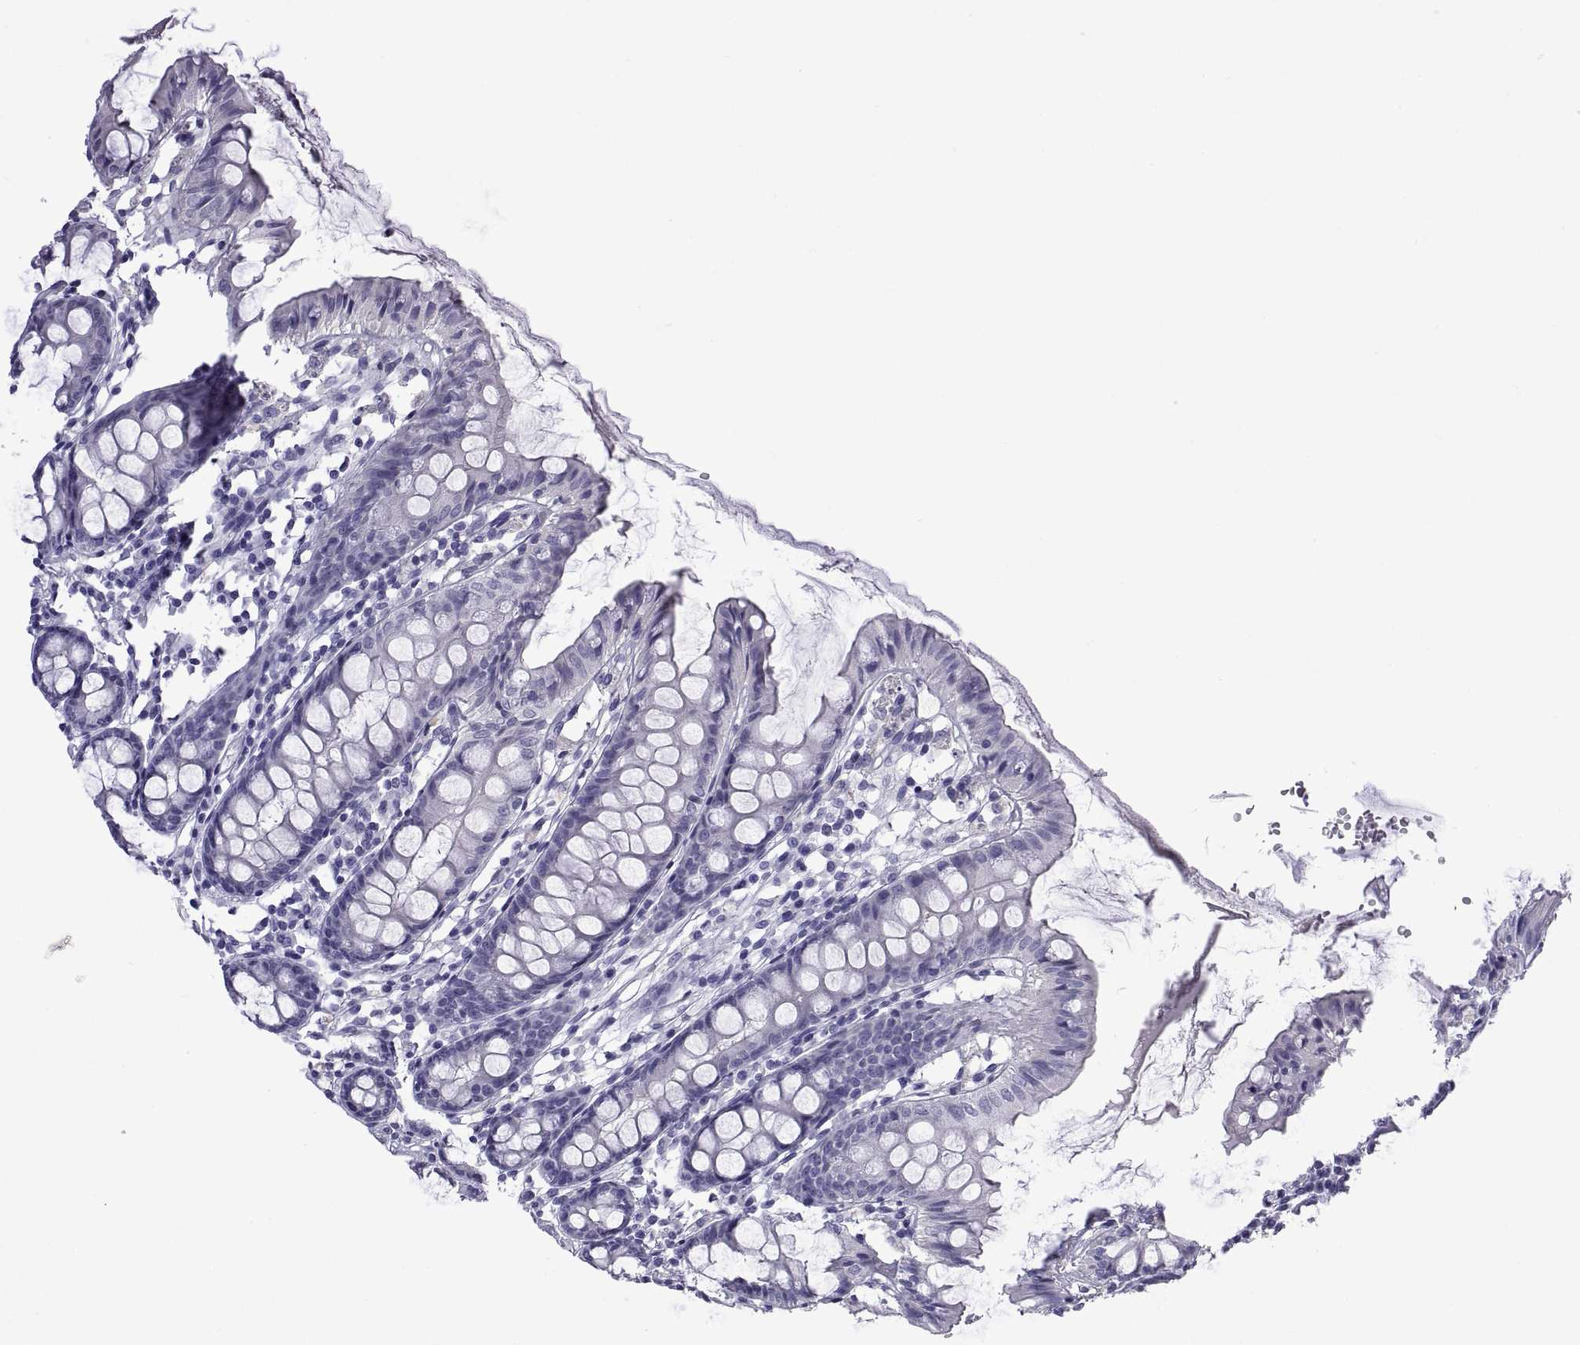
{"staining": {"intensity": "negative", "quantity": "none", "location": "none"}, "tissue": "colon", "cell_type": "Endothelial cells", "image_type": "normal", "snomed": [{"axis": "morphology", "description": "Normal tissue, NOS"}, {"axis": "topography", "description": "Colon"}], "caption": "Unremarkable colon was stained to show a protein in brown. There is no significant expression in endothelial cells.", "gene": "CRISP1", "patient": {"sex": "female", "age": 84}}